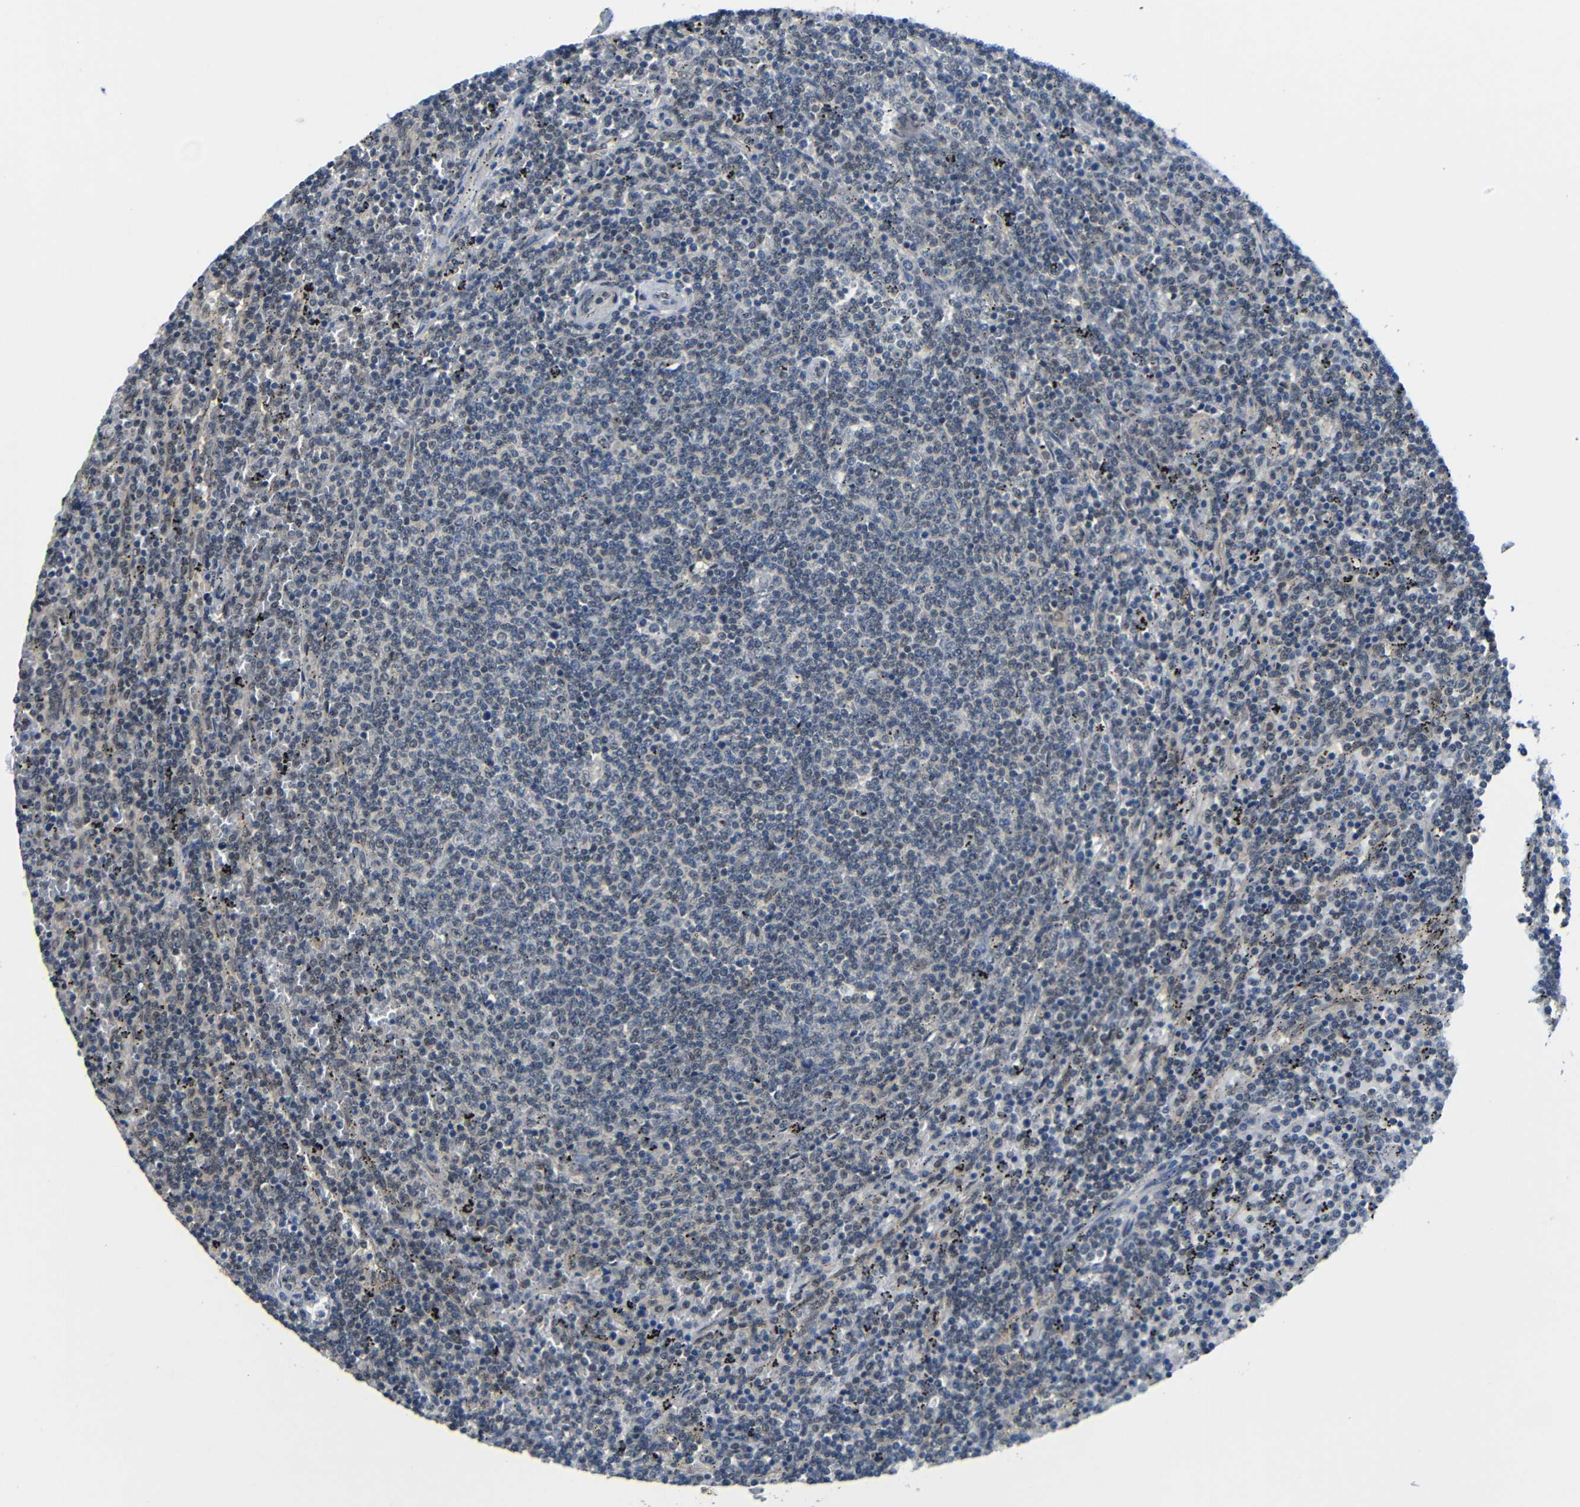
{"staining": {"intensity": "negative", "quantity": "none", "location": "none"}, "tissue": "lymphoma", "cell_type": "Tumor cells", "image_type": "cancer", "snomed": [{"axis": "morphology", "description": "Malignant lymphoma, non-Hodgkin's type, Low grade"}, {"axis": "topography", "description": "Spleen"}], "caption": "The micrograph demonstrates no staining of tumor cells in malignant lymphoma, non-Hodgkin's type (low-grade).", "gene": "FAM172A", "patient": {"sex": "female", "age": 50}}